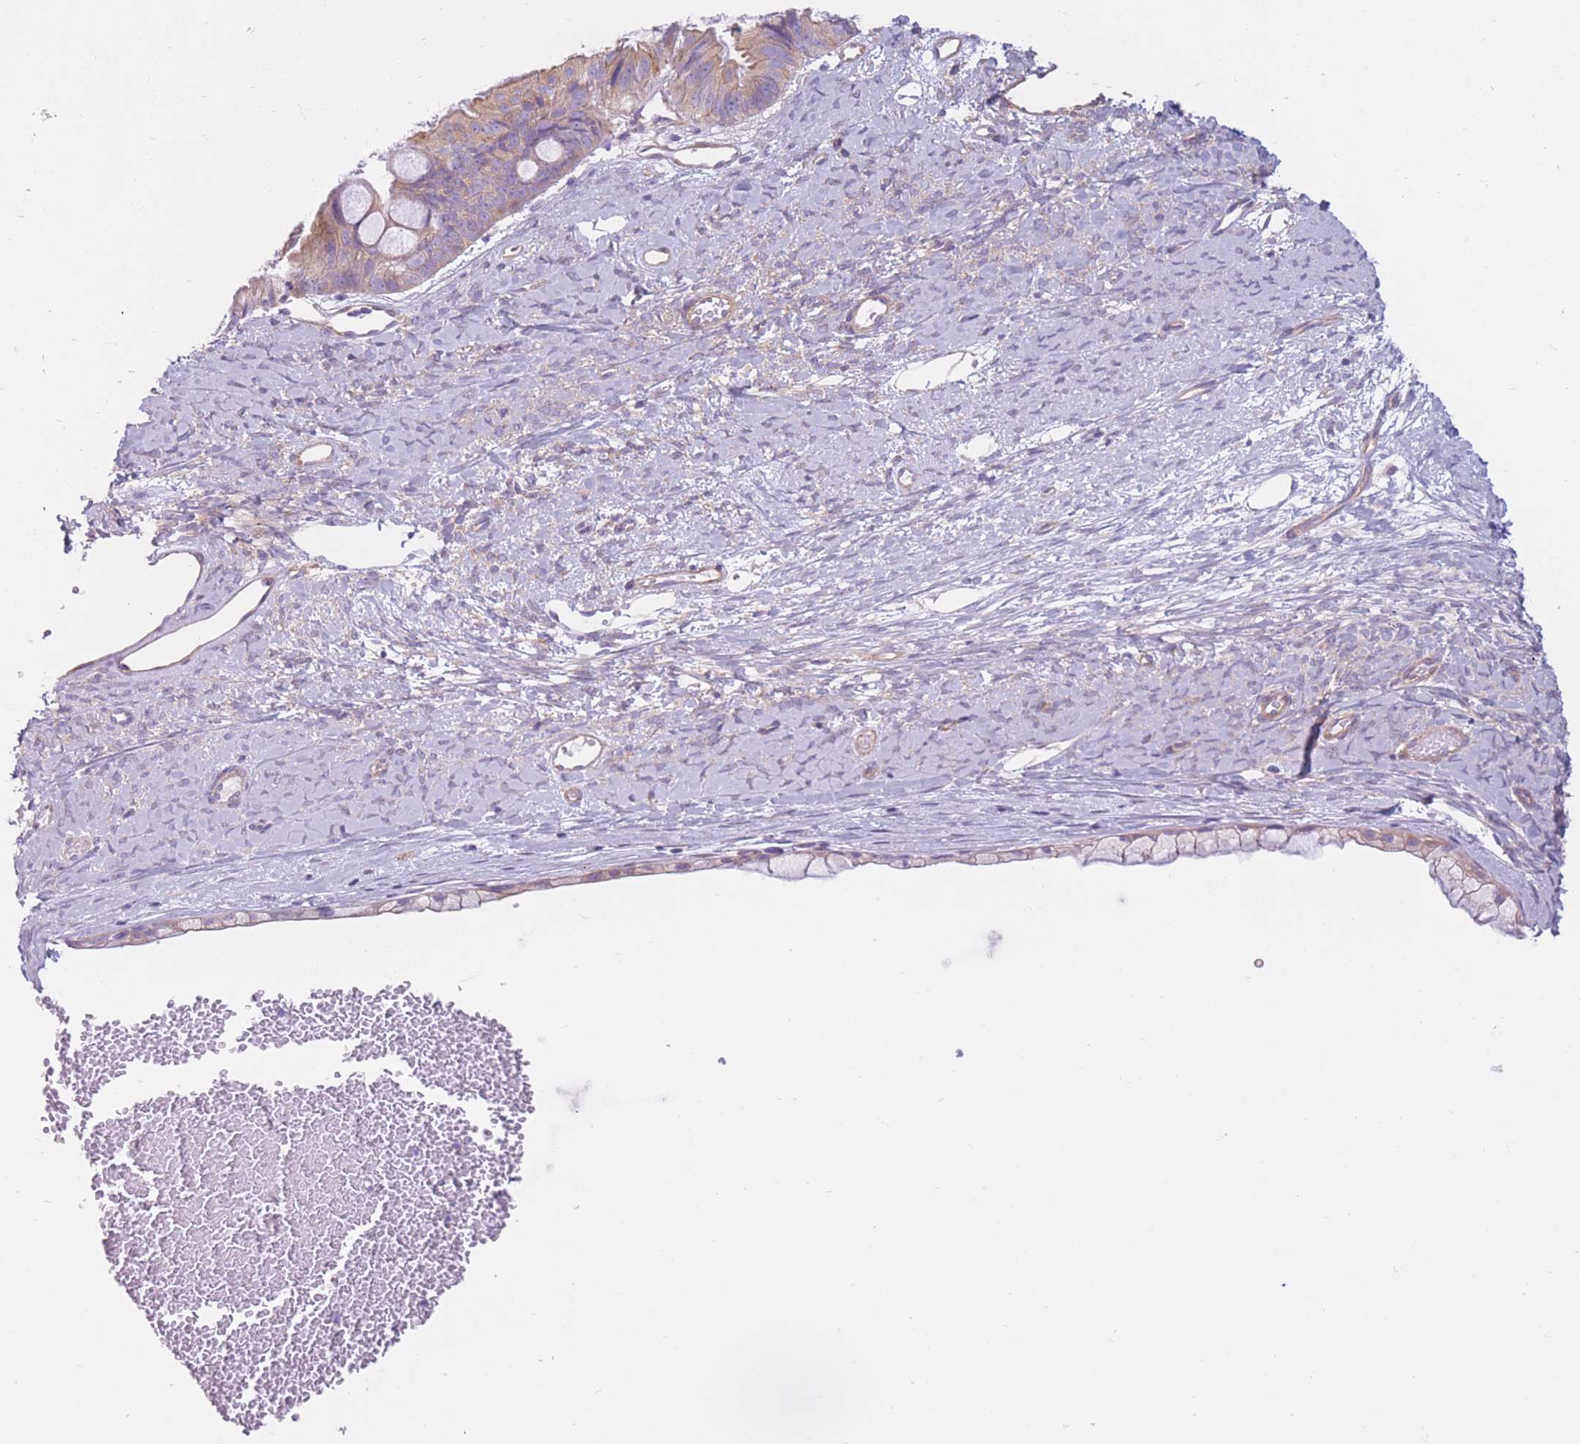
{"staining": {"intensity": "moderate", "quantity": "25%-75%", "location": "cytoplasmic/membranous"}, "tissue": "ovarian cancer", "cell_type": "Tumor cells", "image_type": "cancer", "snomed": [{"axis": "morphology", "description": "Cystadenocarcinoma, mucinous, NOS"}, {"axis": "topography", "description": "Ovary"}], "caption": "Ovarian cancer (mucinous cystadenocarcinoma) tissue exhibits moderate cytoplasmic/membranous positivity in about 25%-75% of tumor cells, visualized by immunohistochemistry.", "gene": "SERPINB3", "patient": {"sex": "female", "age": 61}}